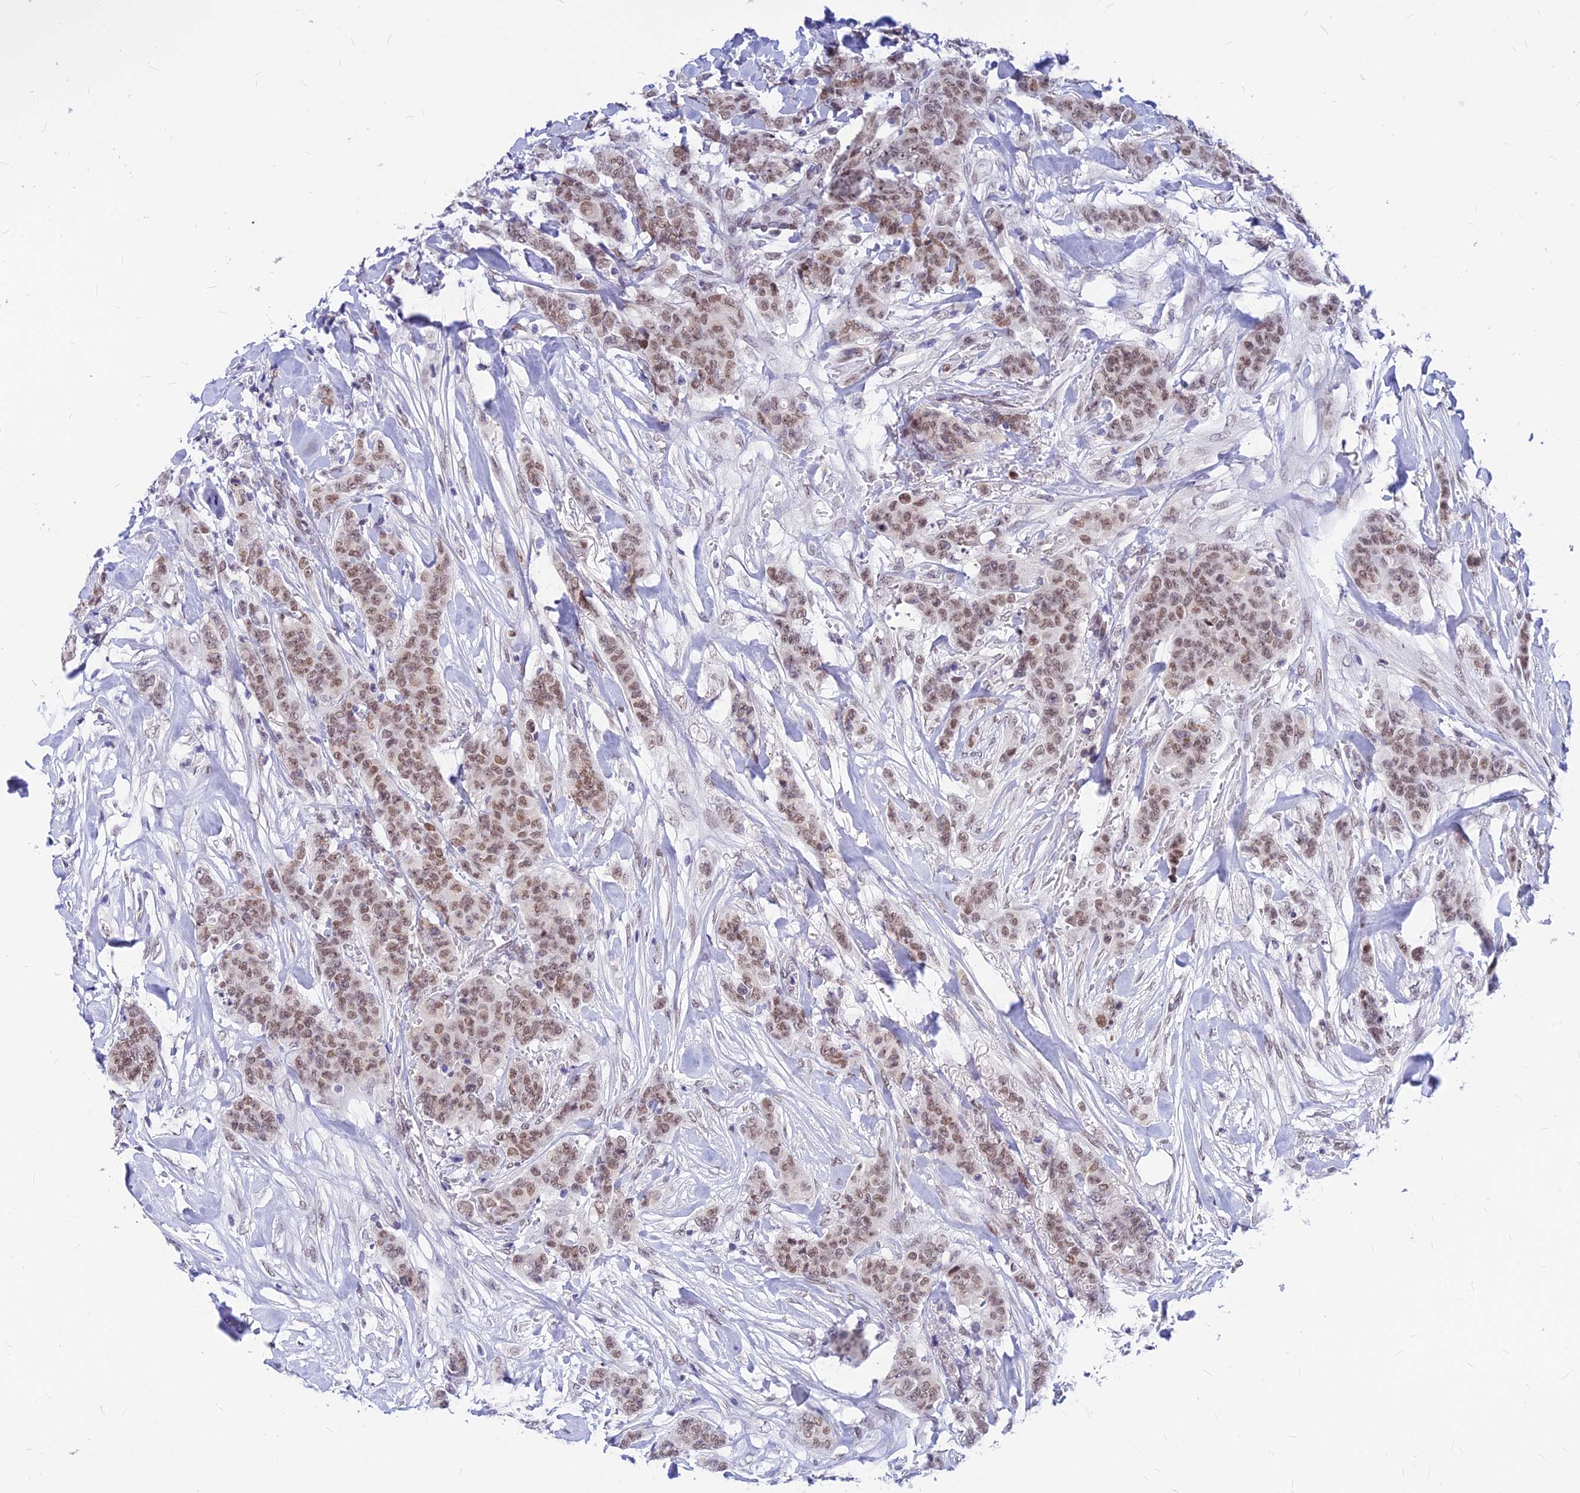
{"staining": {"intensity": "moderate", "quantity": ">75%", "location": "nuclear"}, "tissue": "breast cancer", "cell_type": "Tumor cells", "image_type": "cancer", "snomed": [{"axis": "morphology", "description": "Duct carcinoma"}, {"axis": "topography", "description": "Breast"}], "caption": "IHC (DAB) staining of breast cancer (intraductal carcinoma) exhibits moderate nuclear protein staining in approximately >75% of tumor cells. IHC stains the protein of interest in brown and the nuclei are stained blue.", "gene": "KCTD13", "patient": {"sex": "female", "age": 40}}